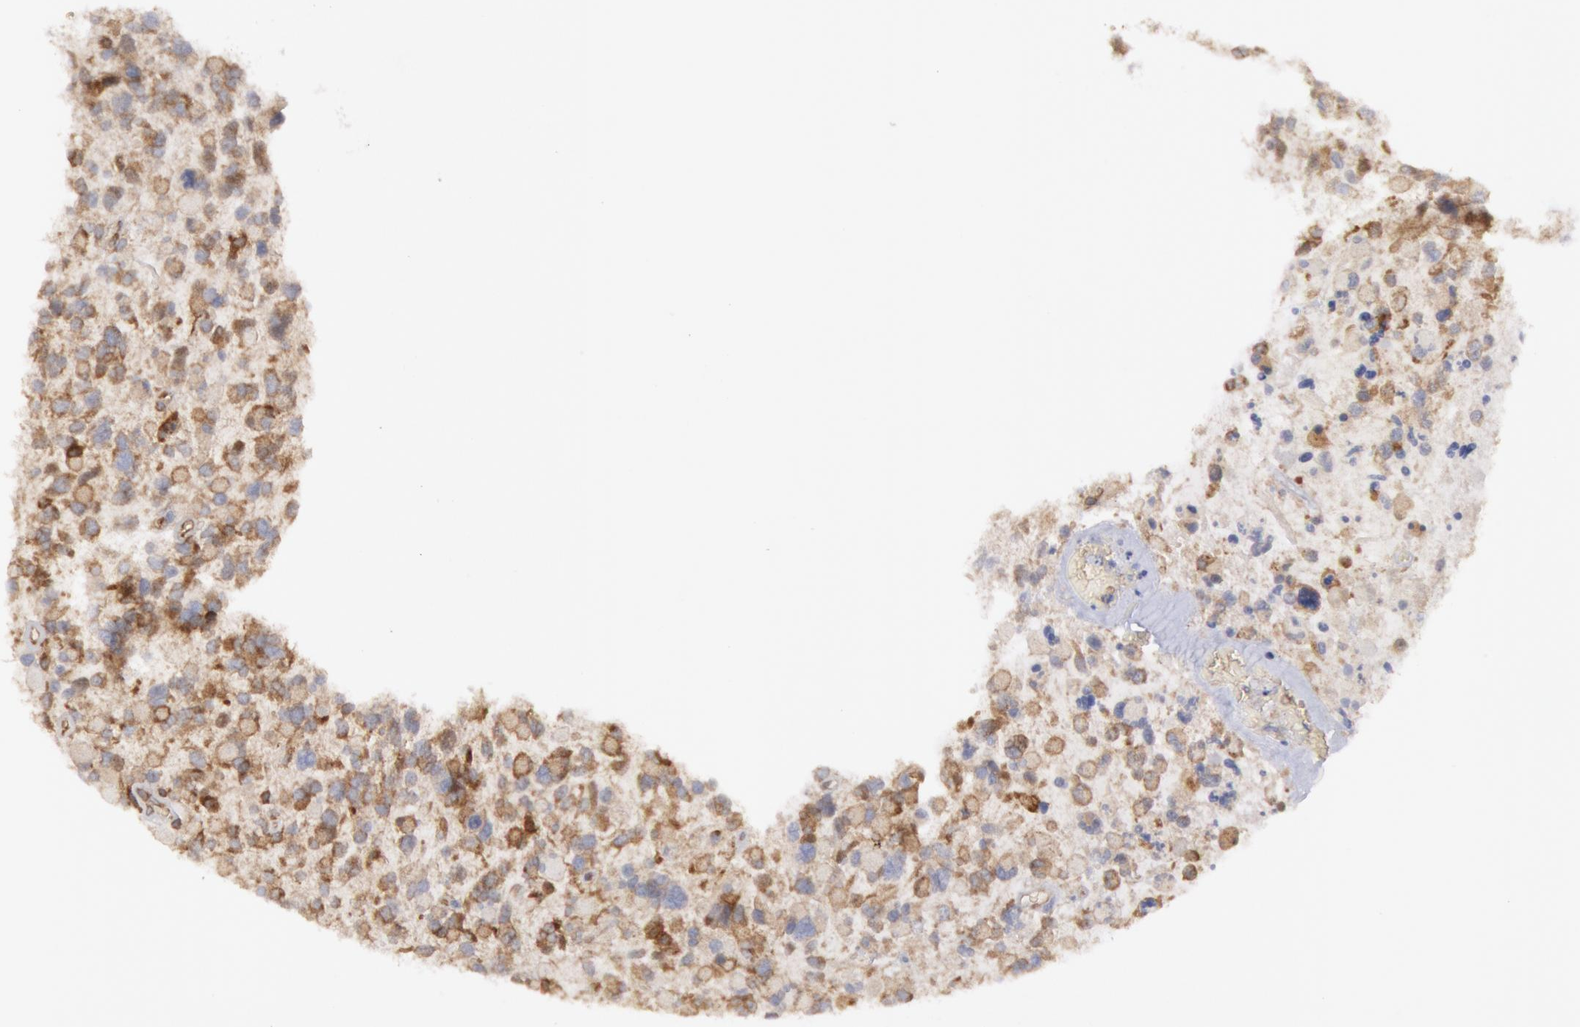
{"staining": {"intensity": "moderate", "quantity": "25%-75%", "location": "cytoplasmic/membranous"}, "tissue": "glioma", "cell_type": "Tumor cells", "image_type": "cancer", "snomed": [{"axis": "morphology", "description": "Glioma, malignant, High grade"}, {"axis": "topography", "description": "Brain"}], "caption": "Brown immunohistochemical staining in high-grade glioma (malignant) demonstrates moderate cytoplasmic/membranous staining in about 25%-75% of tumor cells.", "gene": "IKBKB", "patient": {"sex": "female", "age": 37}}